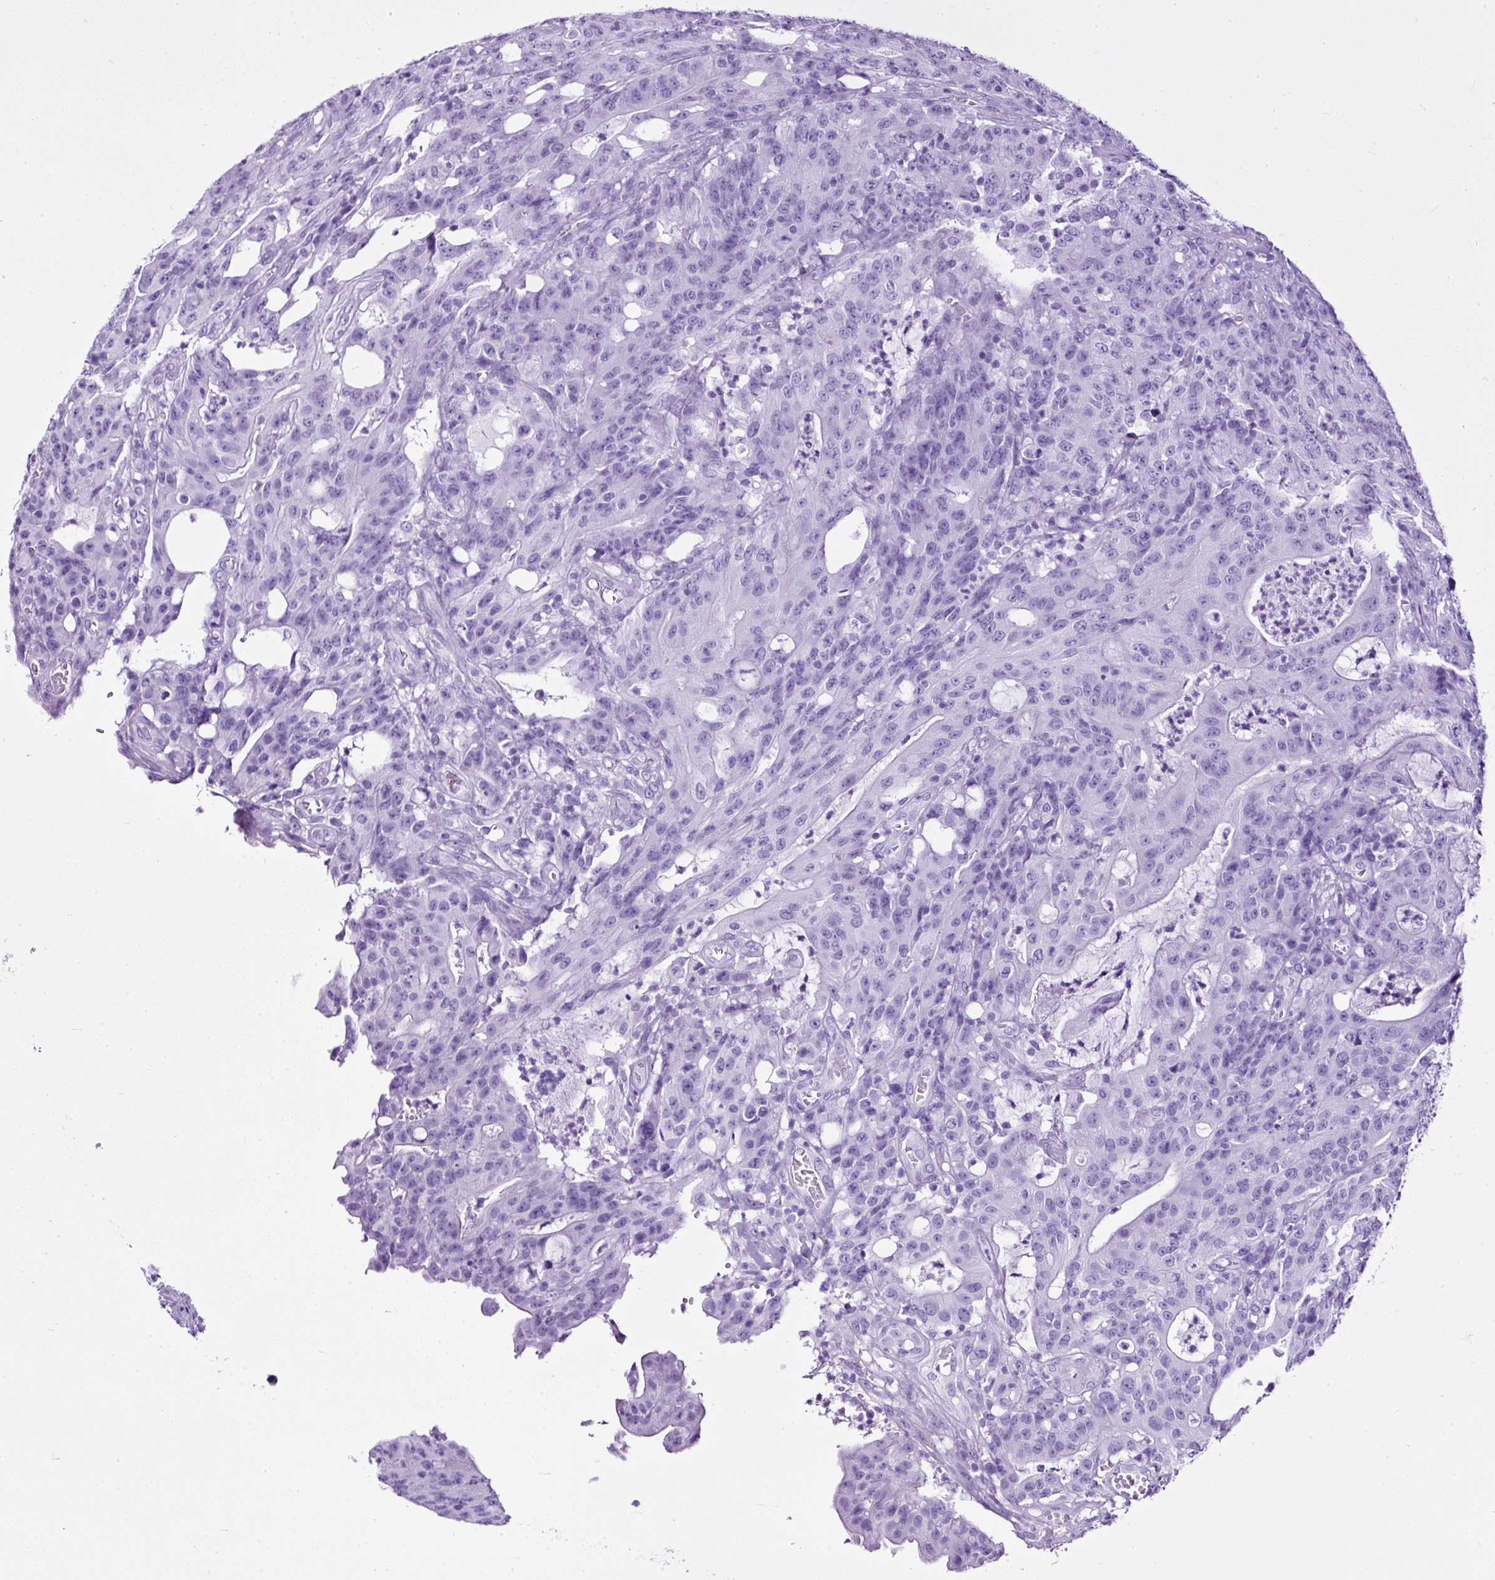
{"staining": {"intensity": "negative", "quantity": "none", "location": "none"}, "tissue": "colorectal cancer", "cell_type": "Tumor cells", "image_type": "cancer", "snomed": [{"axis": "morphology", "description": "Adenocarcinoma, NOS"}, {"axis": "topography", "description": "Colon"}], "caption": "High magnification brightfield microscopy of adenocarcinoma (colorectal) stained with DAB (3,3'-diaminobenzidine) (brown) and counterstained with hematoxylin (blue): tumor cells show no significant expression.", "gene": "NTS", "patient": {"sex": "male", "age": 83}}